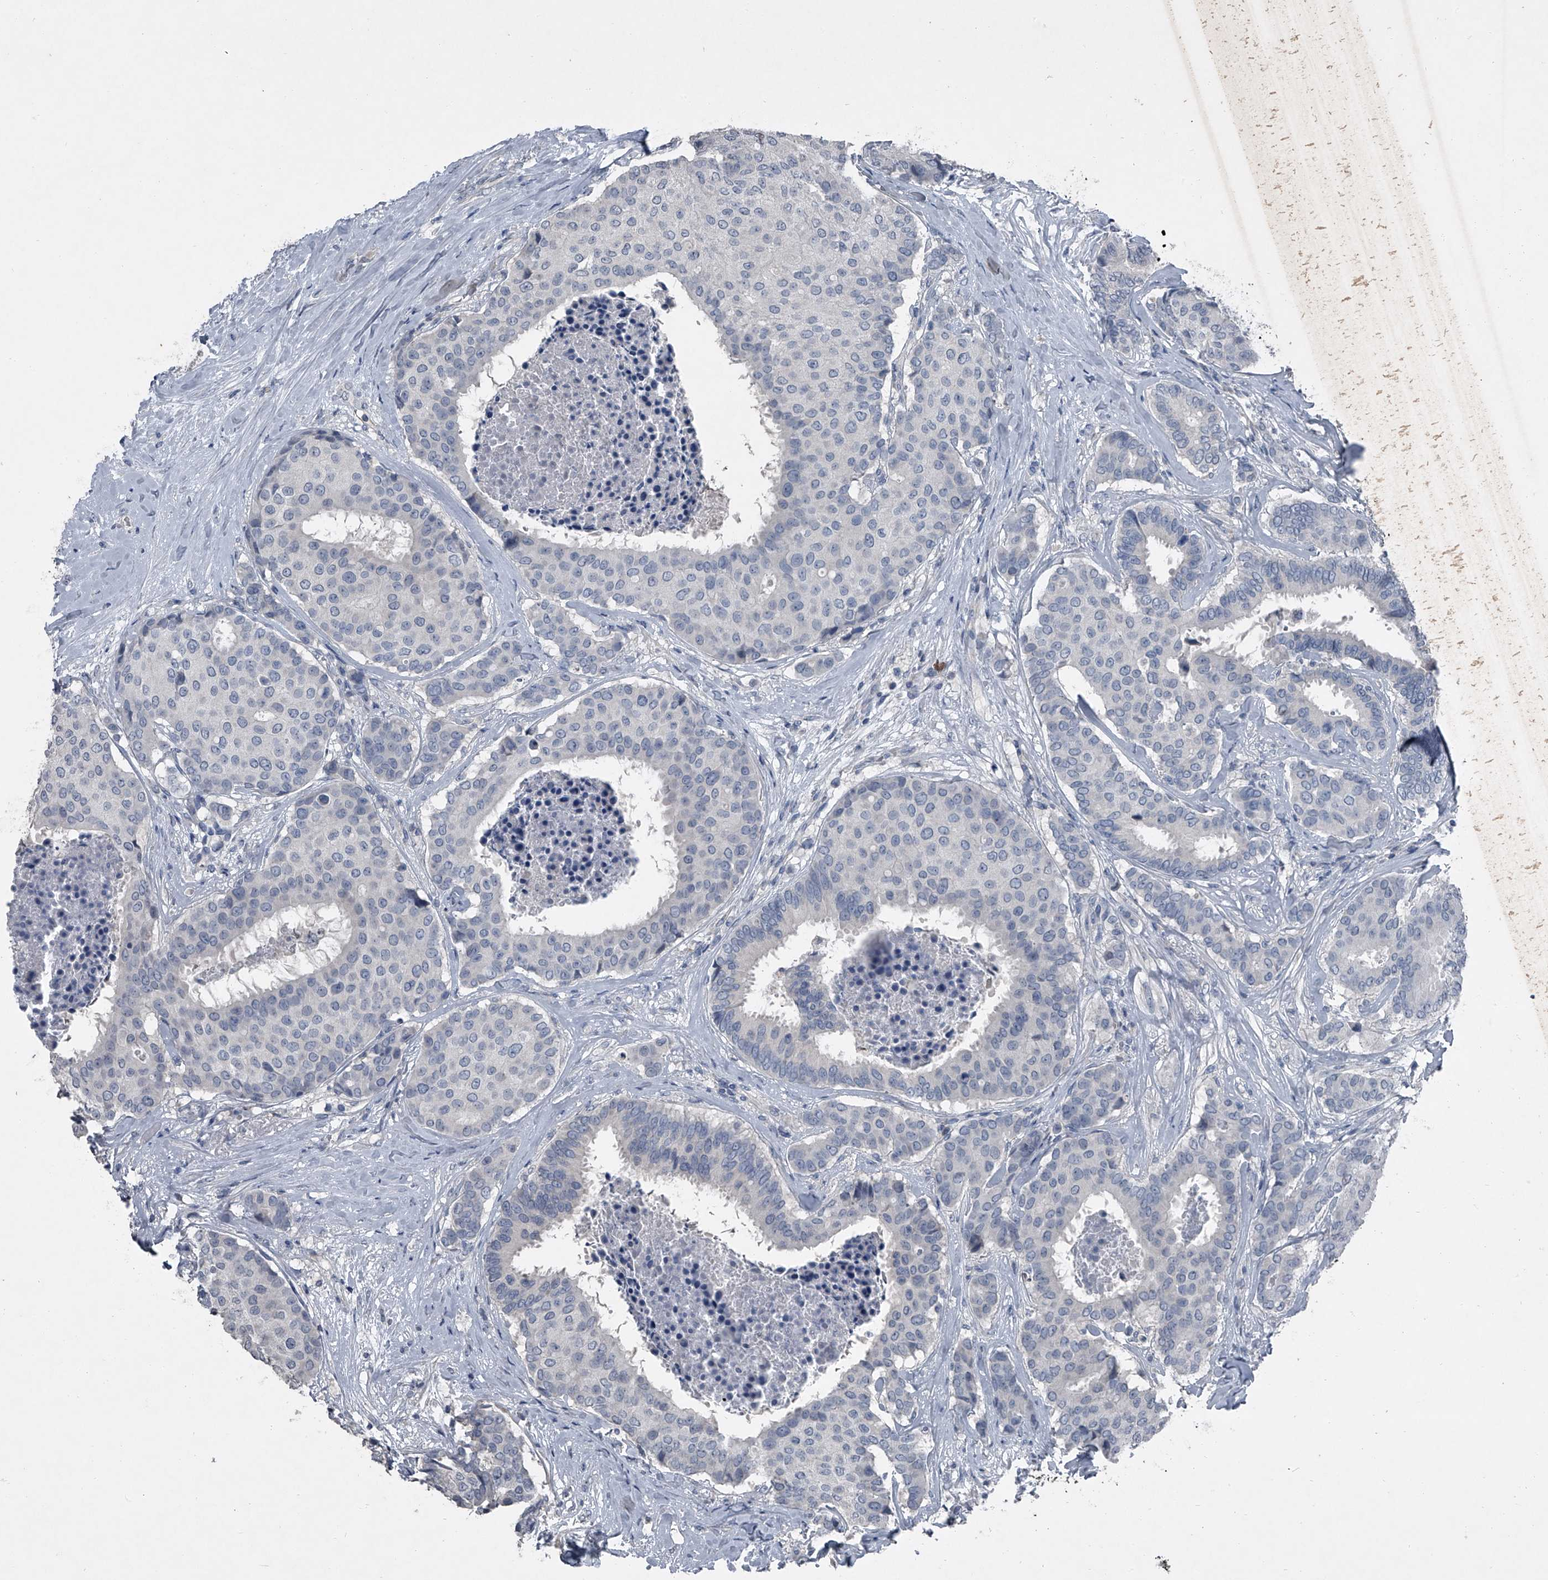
{"staining": {"intensity": "negative", "quantity": "none", "location": "none"}, "tissue": "breast cancer", "cell_type": "Tumor cells", "image_type": "cancer", "snomed": [{"axis": "morphology", "description": "Duct carcinoma"}, {"axis": "topography", "description": "Breast"}], "caption": "Human breast intraductal carcinoma stained for a protein using IHC reveals no positivity in tumor cells.", "gene": "HEPHL1", "patient": {"sex": "female", "age": 75}}